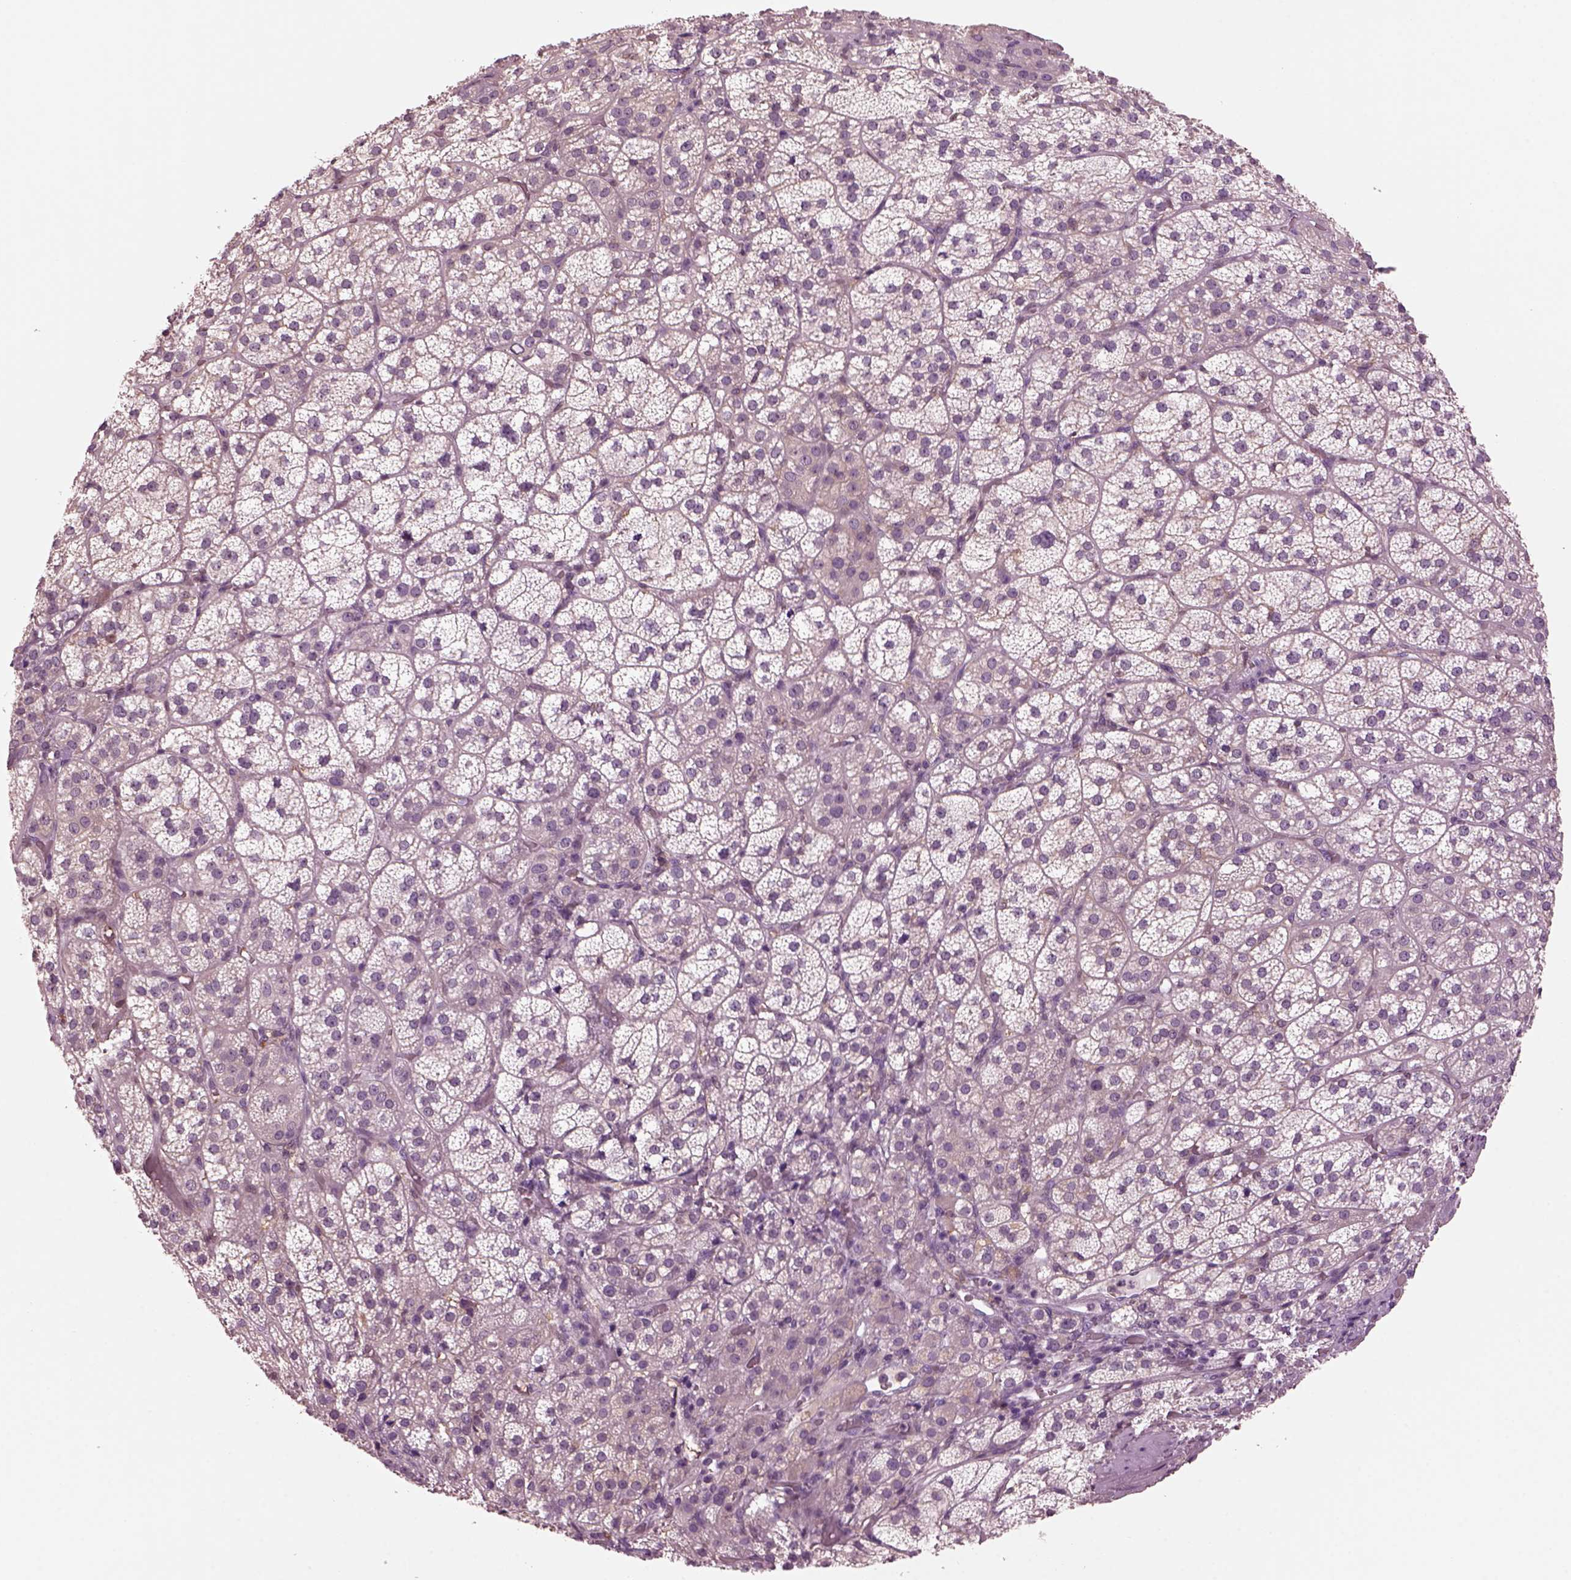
{"staining": {"intensity": "weak", "quantity": "<25%", "location": "cytoplasmic/membranous"}, "tissue": "adrenal gland", "cell_type": "Glandular cells", "image_type": "normal", "snomed": [{"axis": "morphology", "description": "Normal tissue, NOS"}, {"axis": "topography", "description": "Adrenal gland"}], "caption": "An image of human adrenal gland is negative for staining in glandular cells. (Immunohistochemistry, brightfield microscopy, high magnification).", "gene": "SHTN1", "patient": {"sex": "female", "age": 60}}